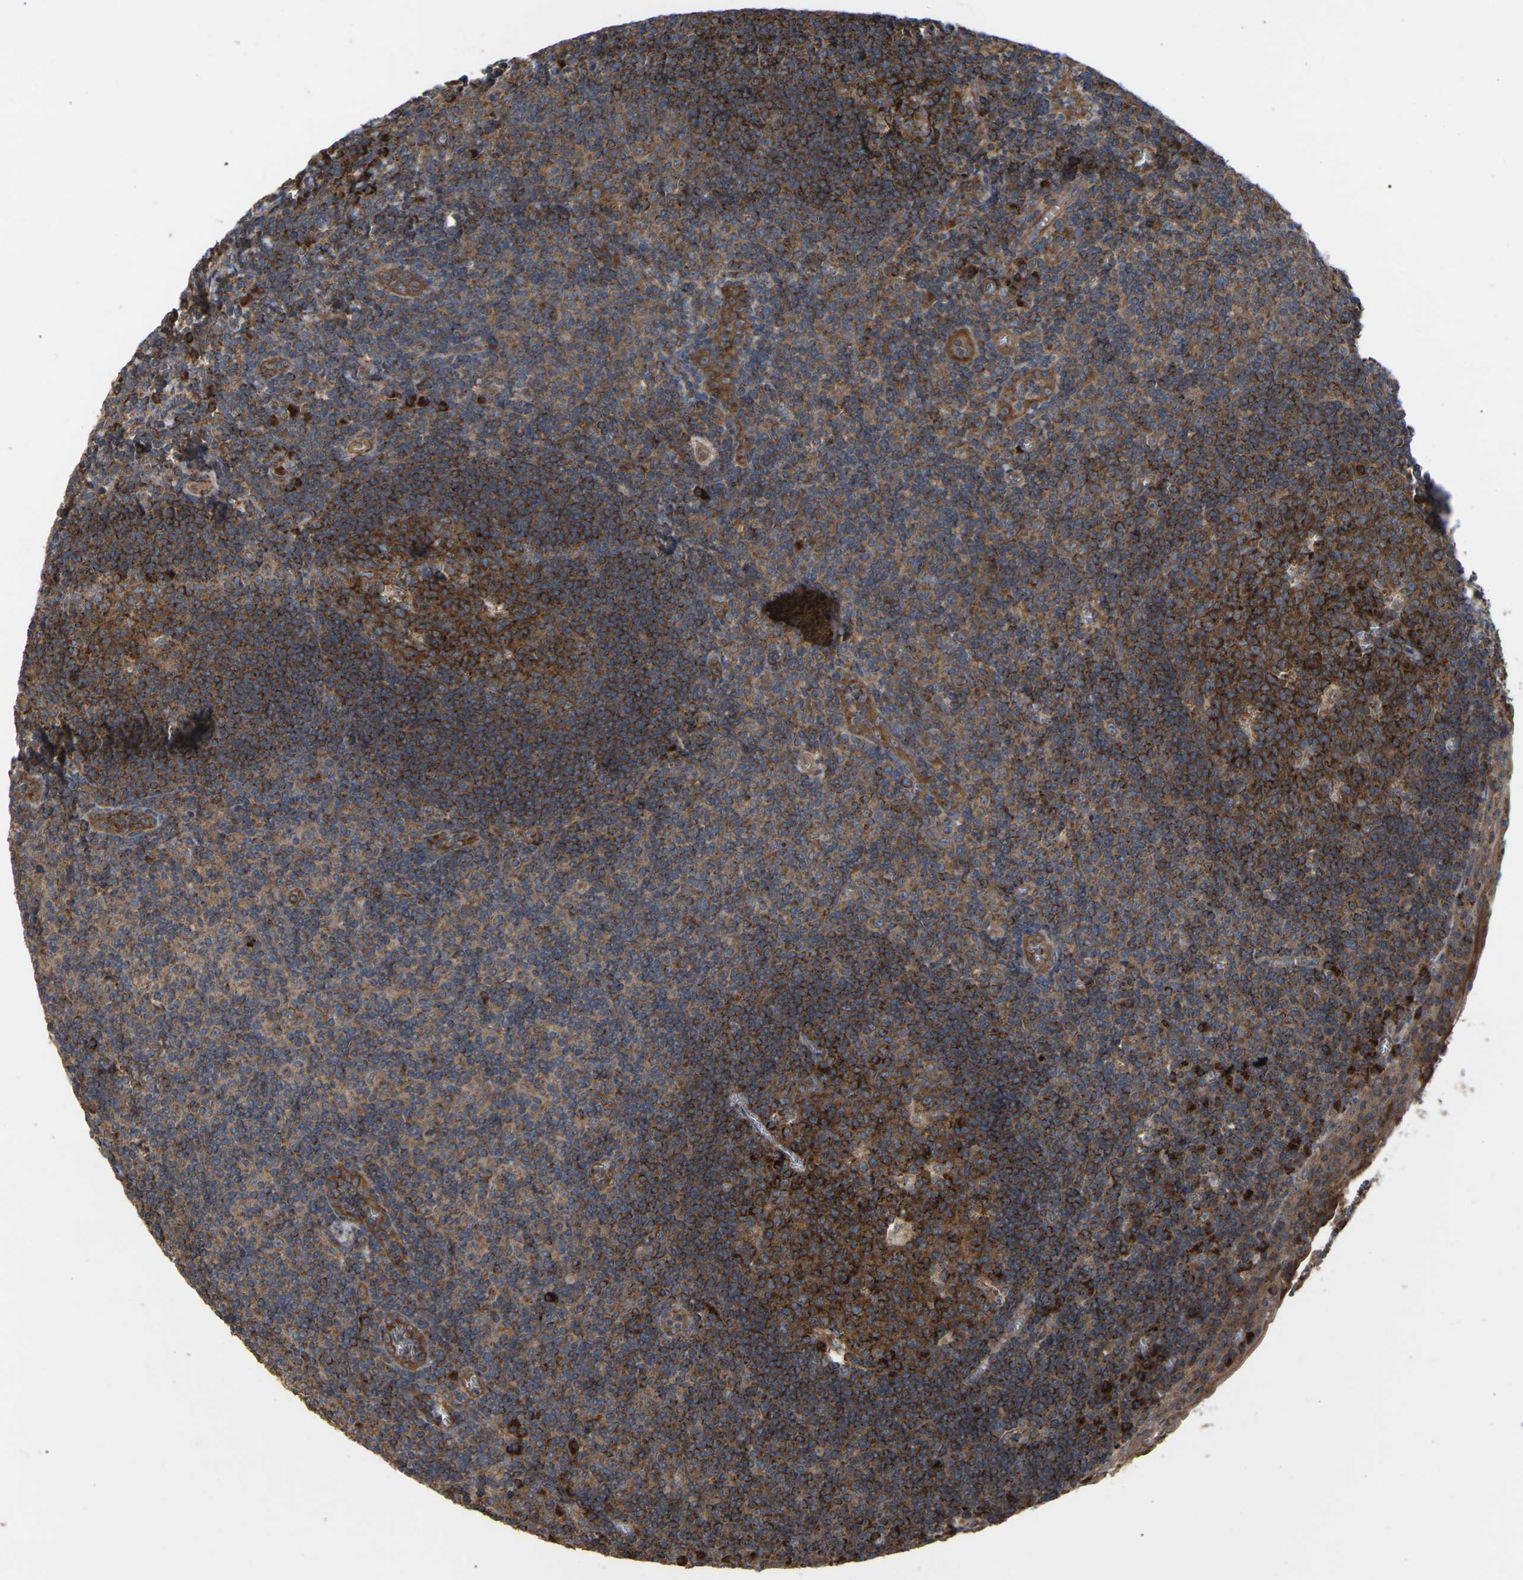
{"staining": {"intensity": "strong", "quantity": "25%-75%", "location": "cytoplasmic/membranous"}, "tissue": "tonsil", "cell_type": "Germinal center cells", "image_type": "normal", "snomed": [{"axis": "morphology", "description": "Normal tissue, NOS"}, {"axis": "topography", "description": "Tonsil"}], "caption": "Immunohistochemical staining of benign human tonsil demonstrates 25%-75% levels of strong cytoplasmic/membranous protein positivity in approximately 25%-75% of germinal center cells. Using DAB (brown) and hematoxylin (blue) stains, captured at high magnification using brightfield microscopy.", "gene": "GCC1", "patient": {"sex": "male", "age": 37}}